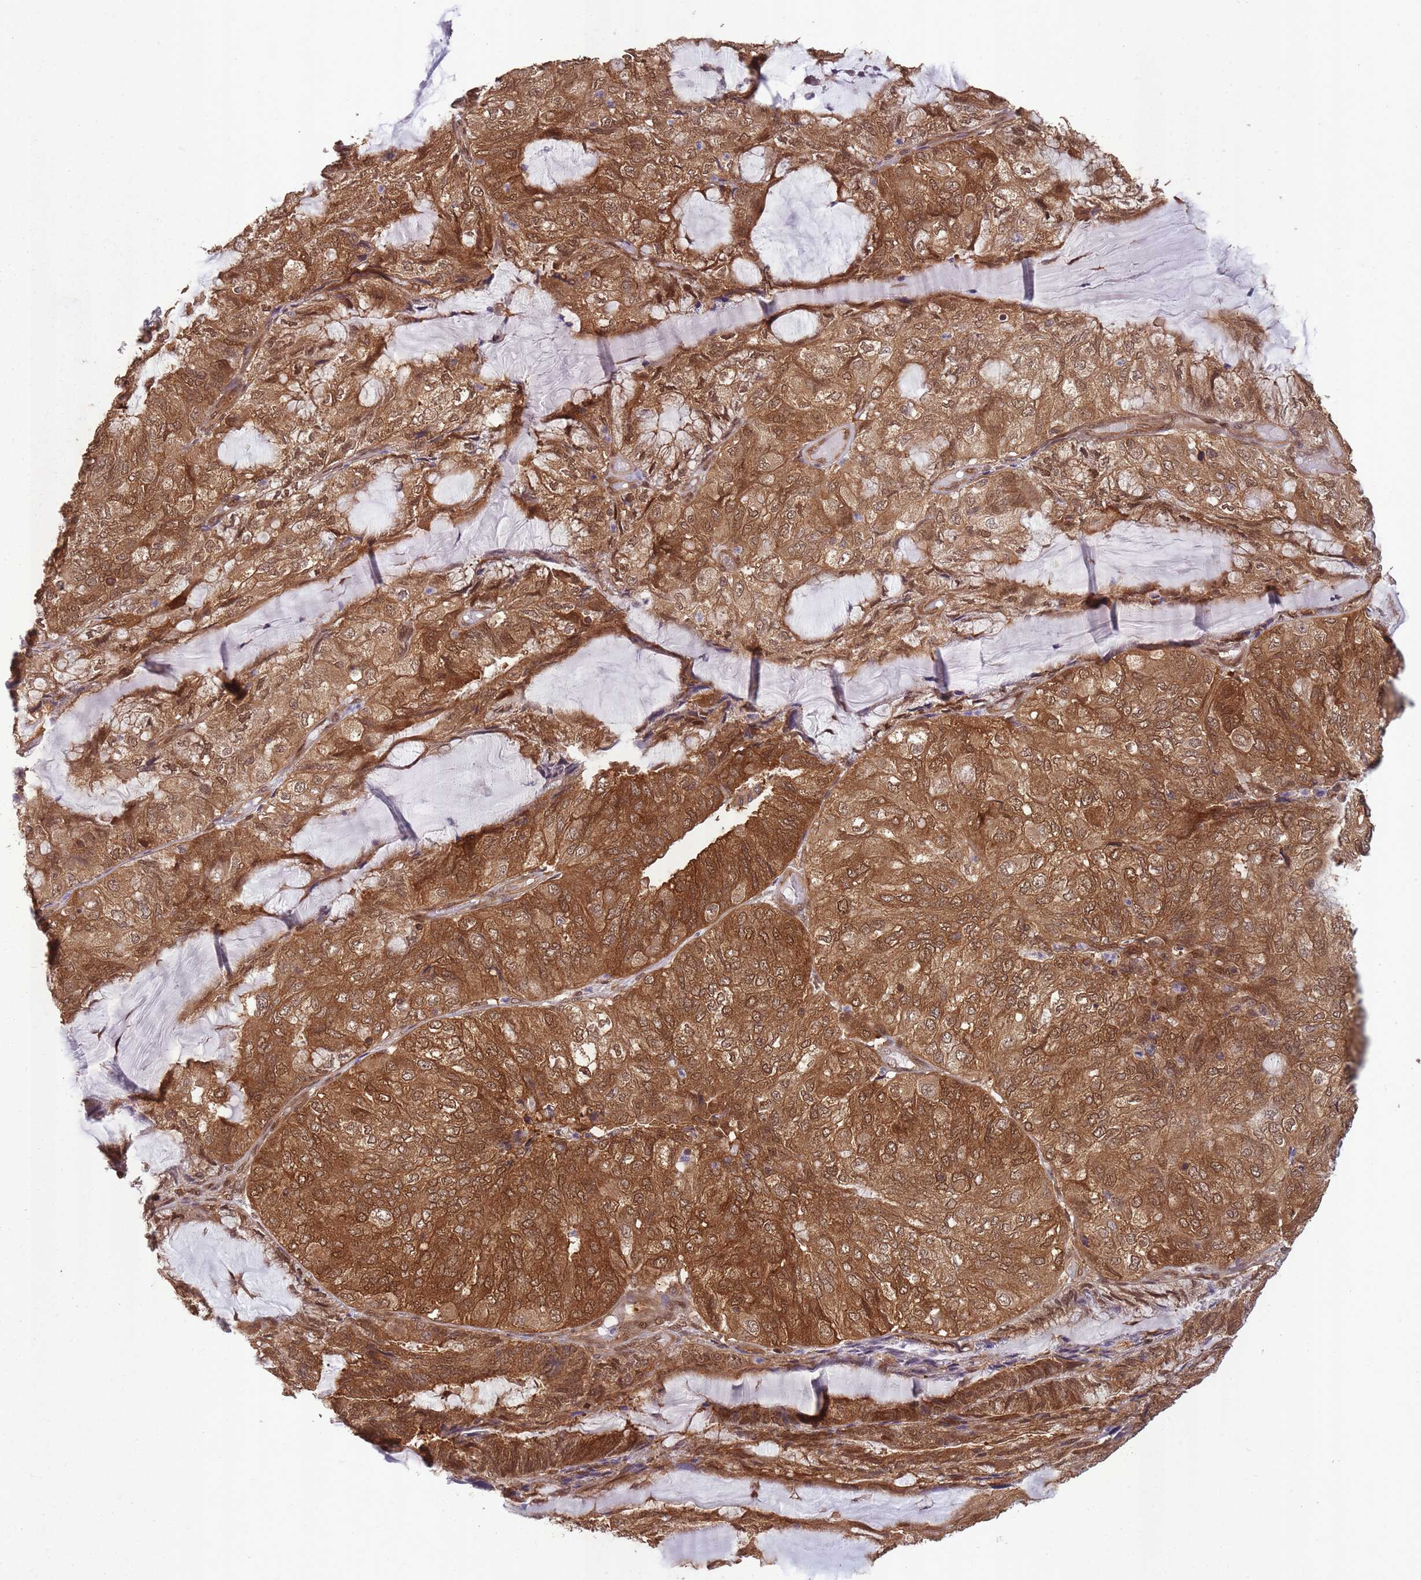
{"staining": {"intensity": "moderate", "quantity": ">75%", "location": "cytoplasmic/membranous,nuclear"}, "tissue": "endometrial cancer", "cell_type": "Tumor cells", "image_type": "cancer", "snomed": [{"axis": "morphology", "description": "Adenocarcinoma, NOS"}, {"axis": "topography", "description": "Endometrium"}], "caption": "This micrograph demonstrates immunohistochemistry staining of human endometrial cancer (adenocarcinoma), with medium moderate cytoplasmic/membranous and nuclear expression in about >75% of tumor cells.", "gene": "PPP6R3", "patient": {"sex": "female", "age": 81}}